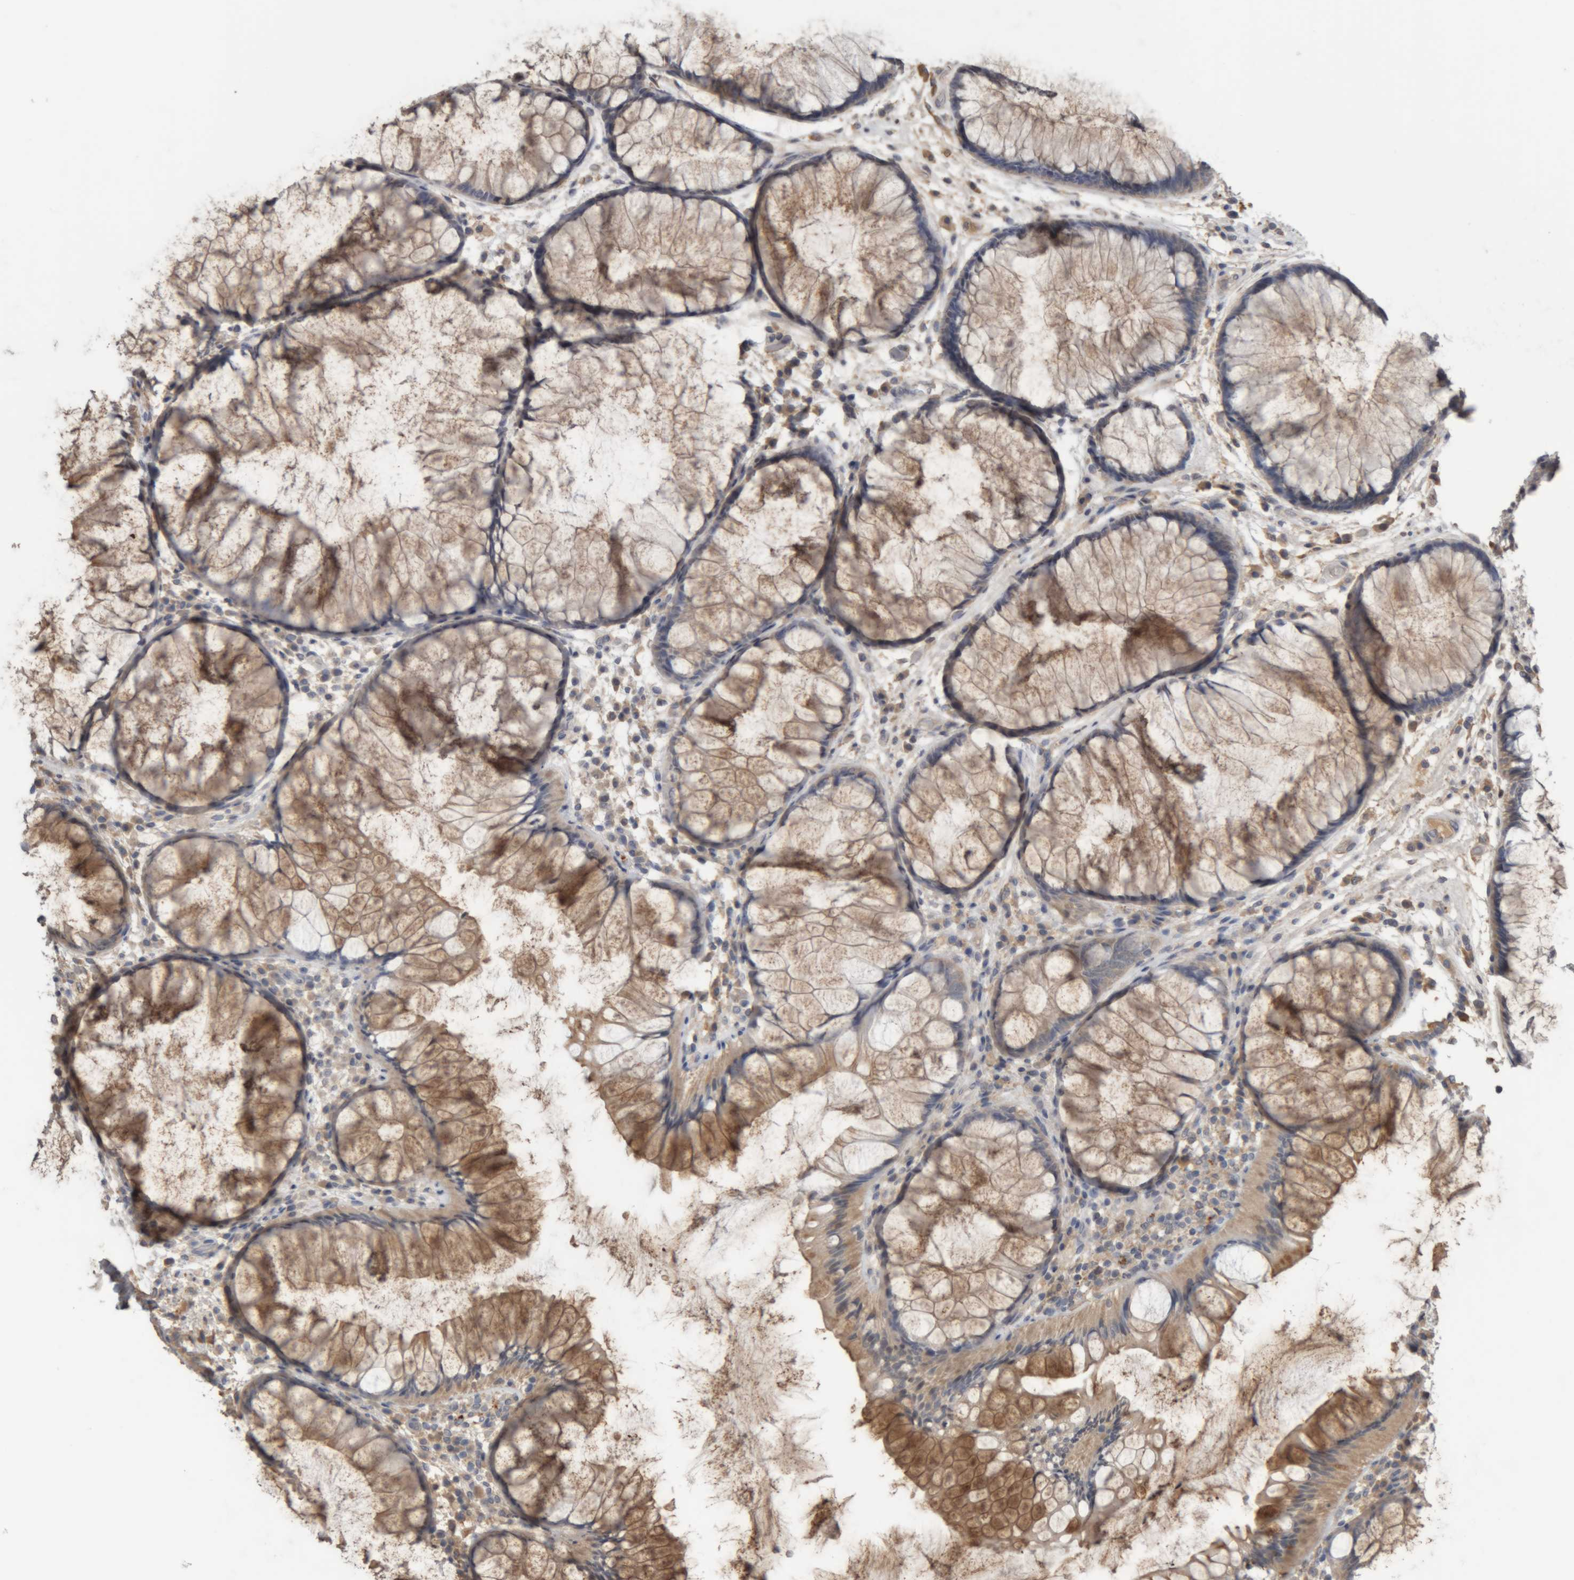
{"staining": {"intensity": "moderate", "quantity": ">75%", "location": "cytoplasmic/membranous"}, "tissue": "rectum", "cell_type": "Glandular cells", "image_type": "normal", "snomed": [{"axis": "morphology", "description": "Normal tissue, NOS"}, {"axis": "topography", "description": "Rectum"}], "caption": "This histopathology image exhibits IHC staining of normal human rectum, with medium moderate cytoplasmic/membranous expression in approximately >75% of glandular cells.", "gene": "TMED7", "patient": {"sex": "male", "age": 51}}